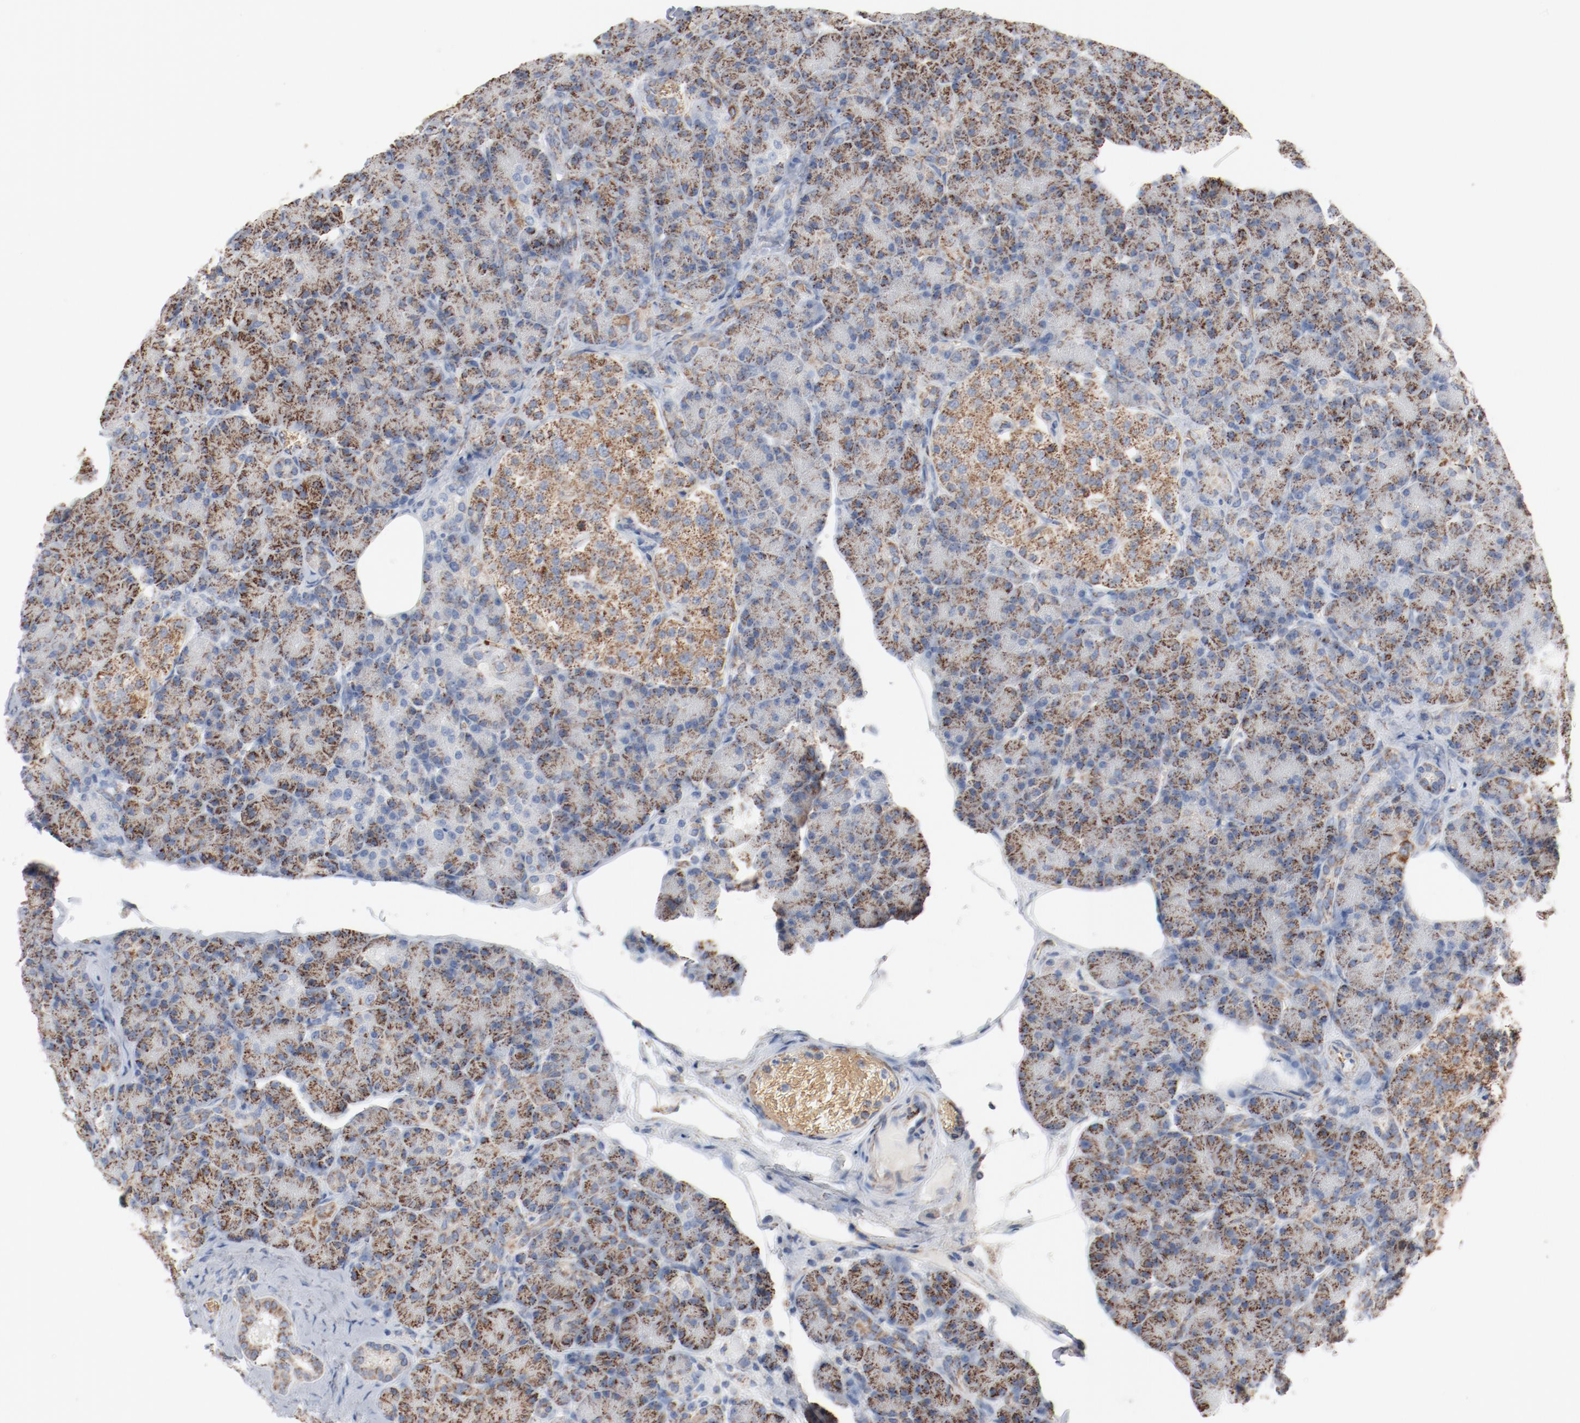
{"staining": {"intensity": "moderate", "quantity": ">75%", "location": "cytoplasmic/membranous"}, "tissue": "pancreas", "cell_type": "Exocrine glandular cells", "image_type": "normal", "snomed": [{"axis": "morphology", "description": "Normal tissue, NOS"}, {"axis": "topography", "description": "Pancreas"}], "caption": "An immunohistochemistry photomicrograph of normal tissue is shown. Protein staining in brown highlights moderate cytoplasmic/membranous positivity in pancreas within exocrine glandular cells. (Brightfield microscopy of DAB IHC at high magnification).", "gene": "NDUFB8", "patient": {"sex": "female", "age": 43}}